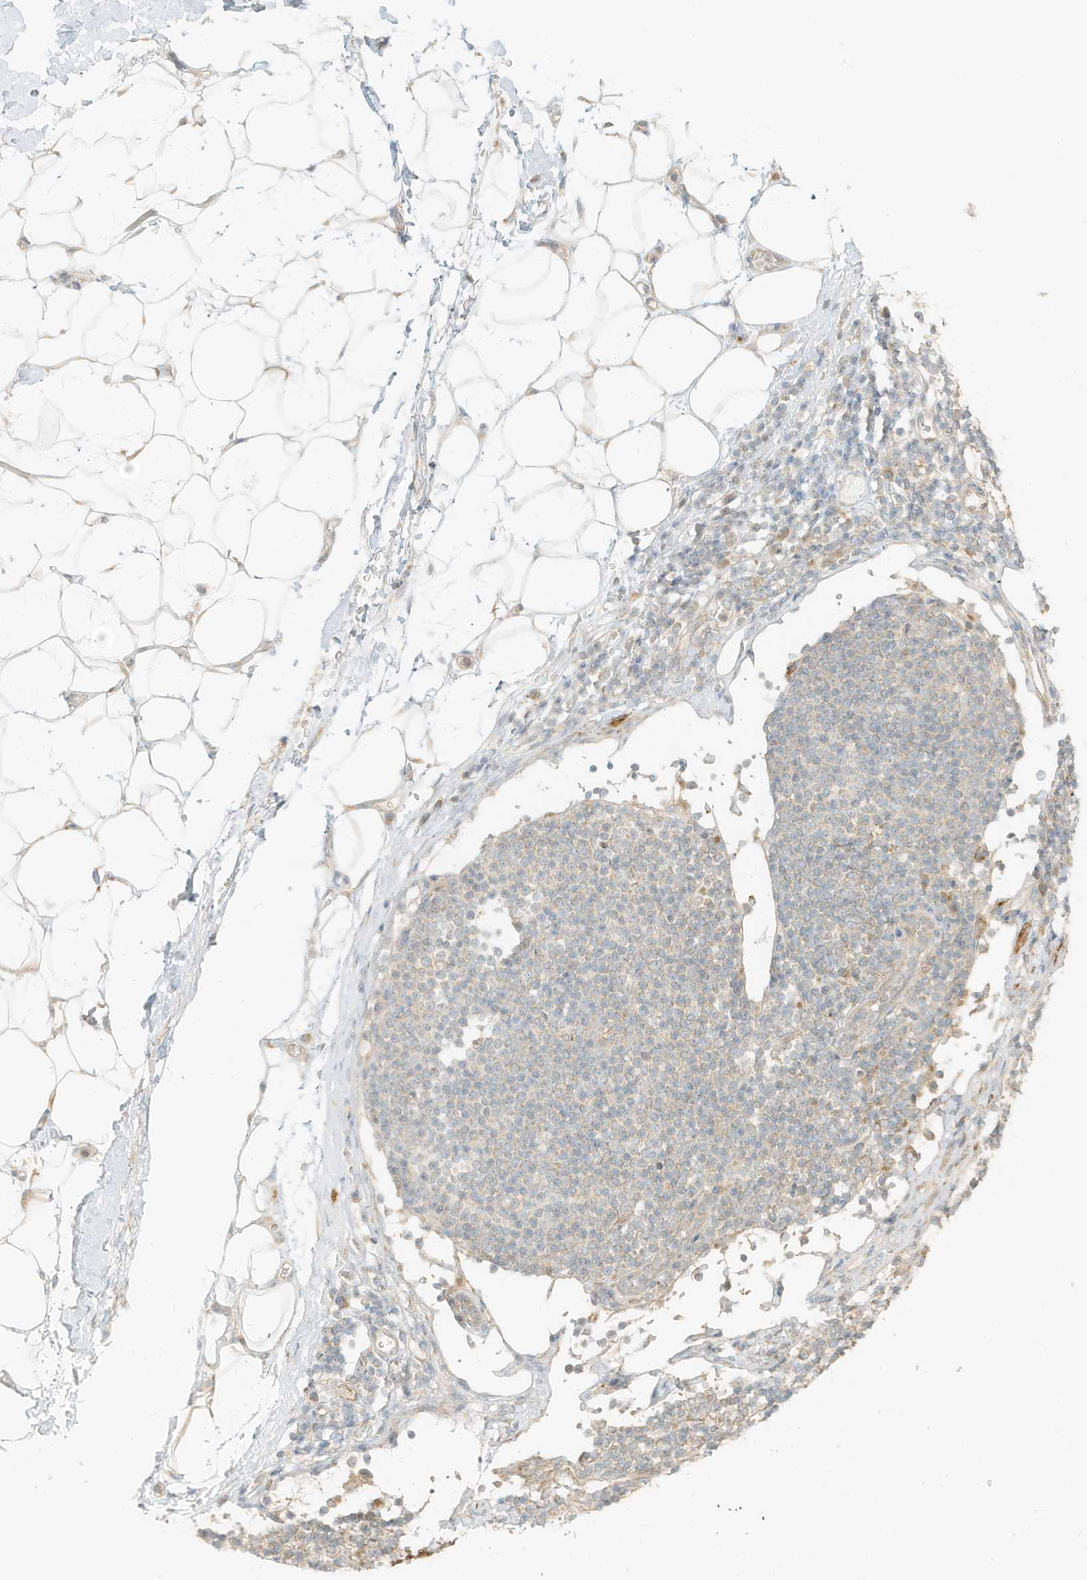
{"staining": {"intensity": "negative", "quantity": "none", "location": "none"}, "tissue": "adipose tissue", "cell_type": "Adipocytes", "image_type": "normal", "snomed": [{"axis": "morphology", "description": "Normal tissue, NOS"}, {"axis": "morphology", "description": "Adenocarcinoma, NOS"}, {"axis": "topography", "description": "Pancreas"}, {"axis": "topography", "description": "Peripheral nerve tissue"}], "caption": "Adipocytes show no significant positivity in benign adipose tissue. (DAB (3,3'-diaminobenzidine) immunohistochemistry (IHC) visualized using brightfield microscopy, high magnification).", "gene": "MCOLN1", "patient": {"sex": "male", "age": 59}}